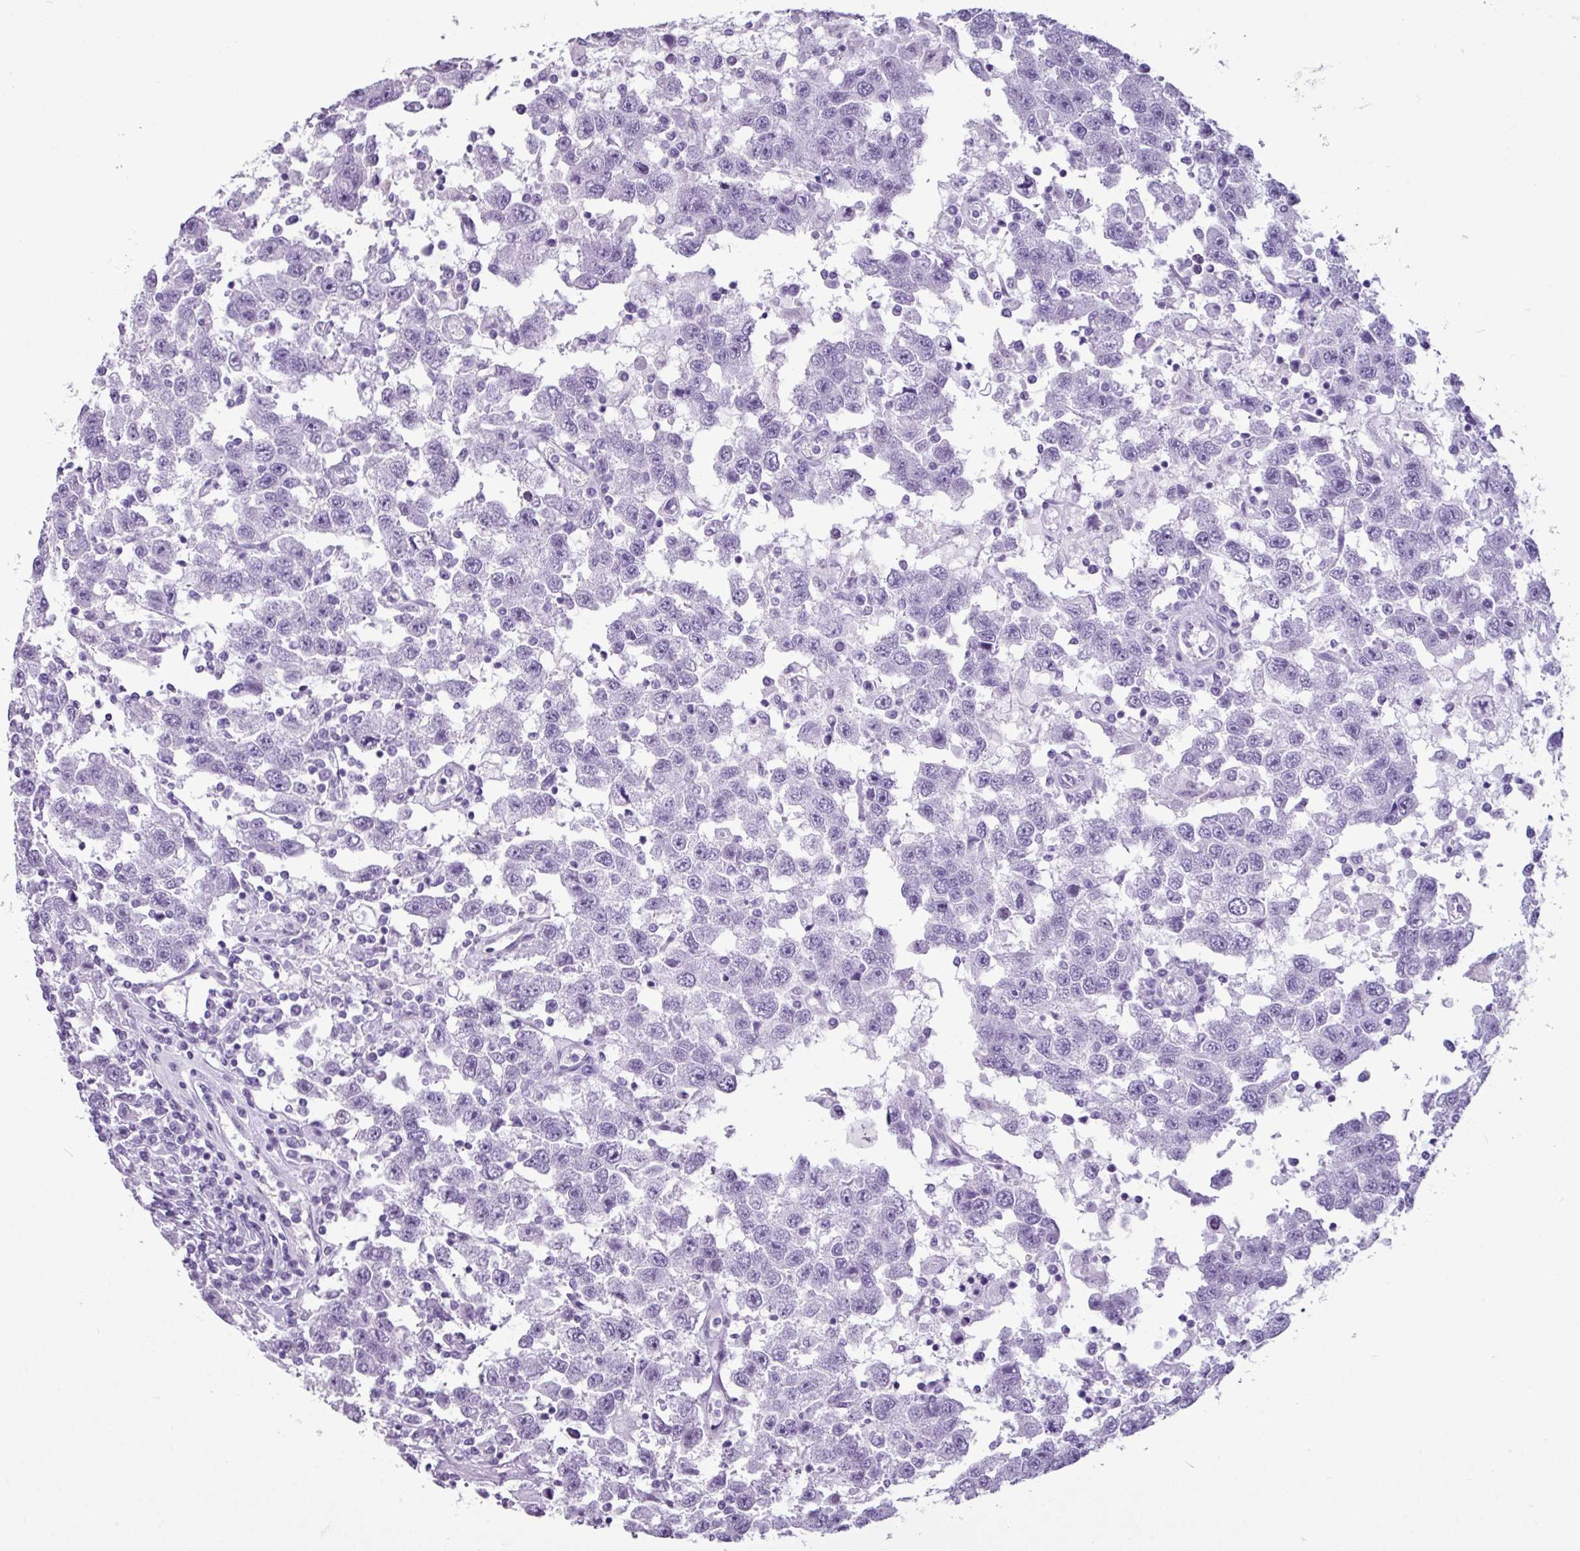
{"staining": {"intensity": "negative", "quantity": "none", "location": "none"}, "tissue": "testis cancer", "cell_type": "Tumor cells", "image_type": "cancer", "snomed": [{"axis": "morphology", "description": "Seminoma, NOS"}, {"axis": "topography", "description": "Testis"}], "caption": "Tumor cells are negative for brown protein staining in testis seminoma.", "gene": "AMY1B", "patient": {"sex": "male", "age": 41}}